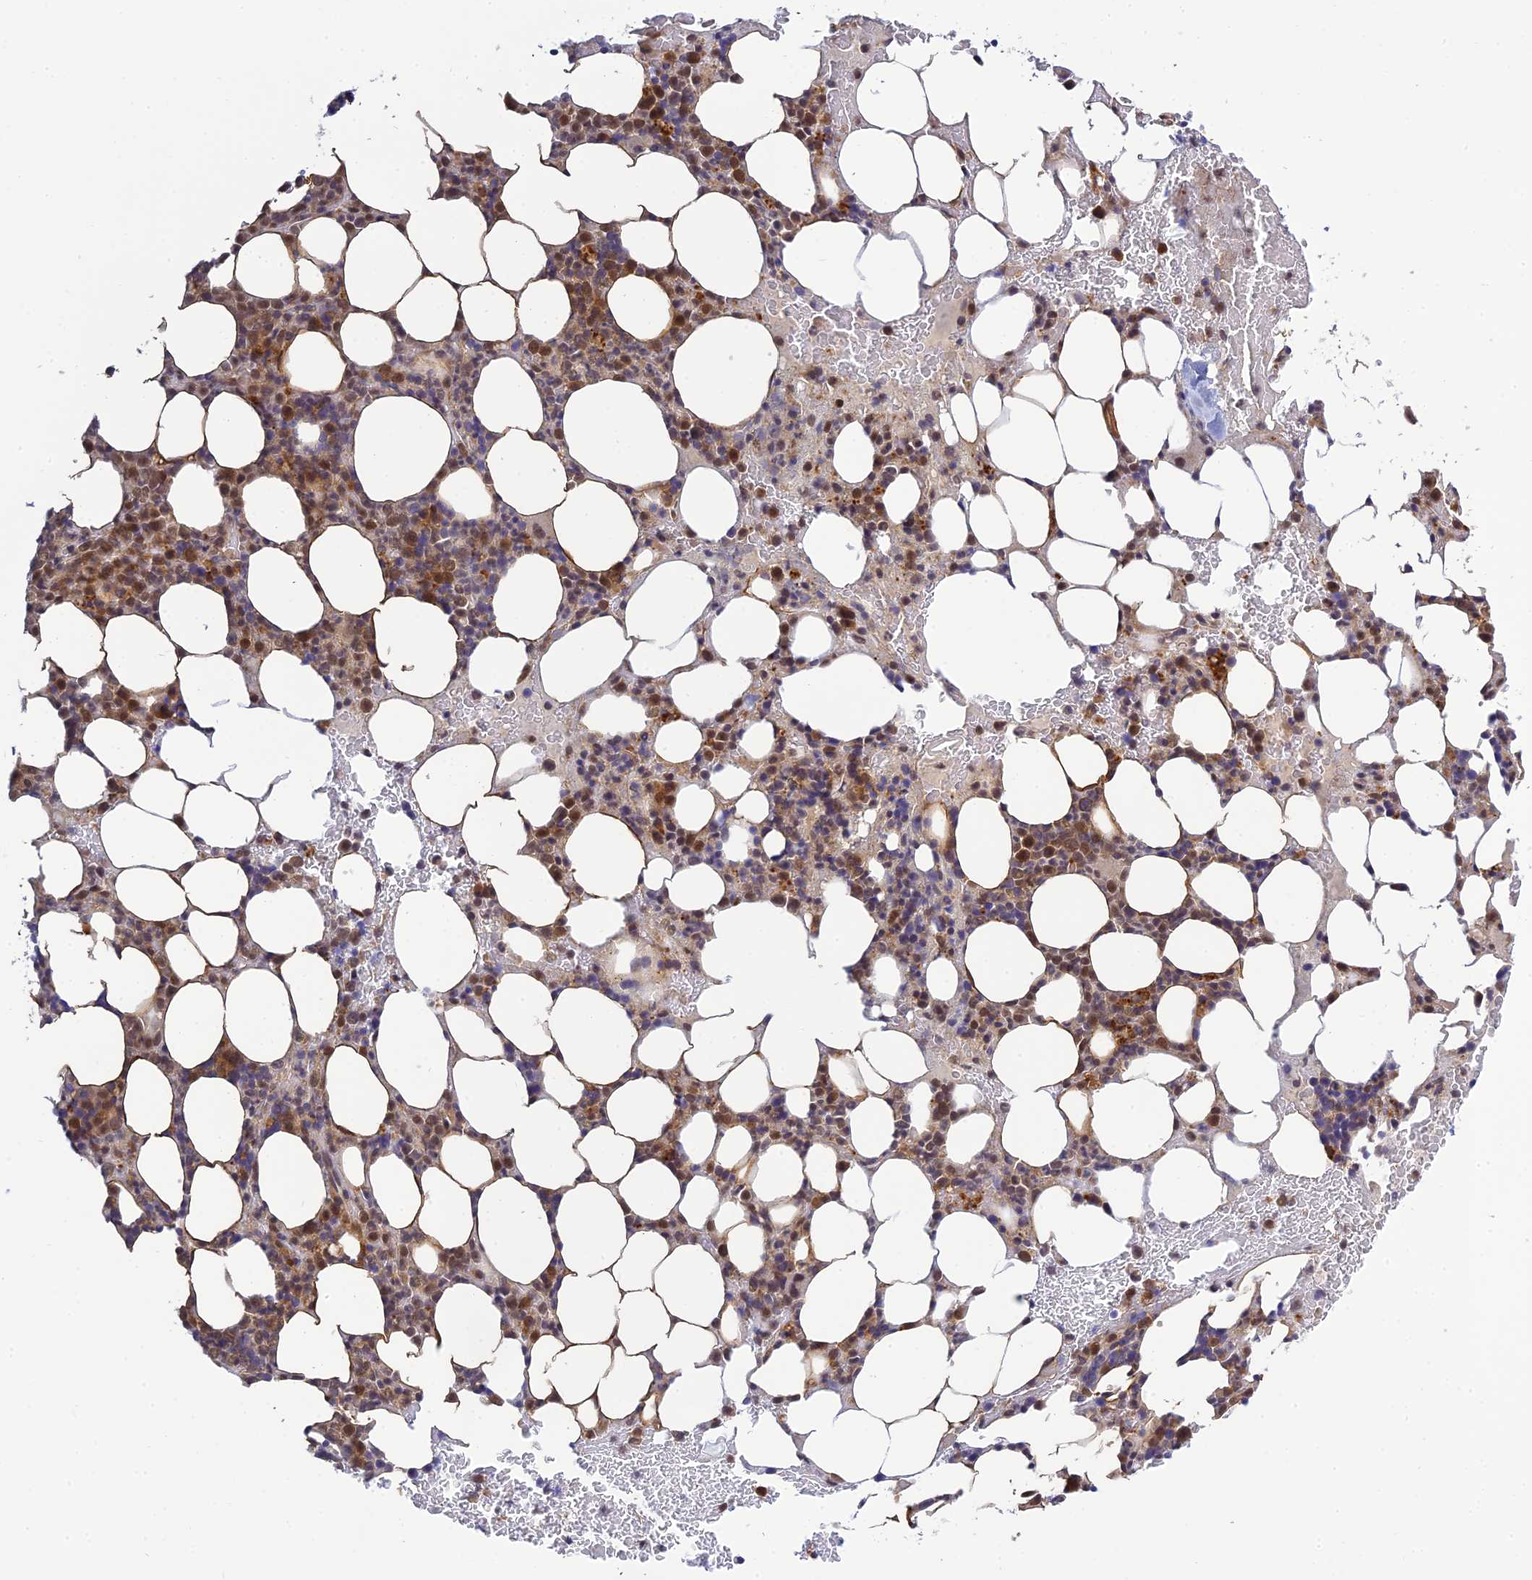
{"staining": {"intensity": "moderate", "quantity": "25%-75%", "location": "cytoplasmic/membranous,nuclear"}, "tissue": "bone marrow", "cell_type": "Hematopoietic cells", "image_type": "normal", "snomed": [{"axis": "morphology", "description": "Normal tissue, NOS"}, {"axis": "topography", "description": "Bone marrow"}], "caption": "This micrograph displays immunohistochemistry staining of normal human bone marrow, with medium moderate cytoplasmic/membranous,nuclear positivity in approximately 25%-75% of hematopoietic cells.", "gene": "SKIC8", "patient": {"sex": "male", "age": 78}}